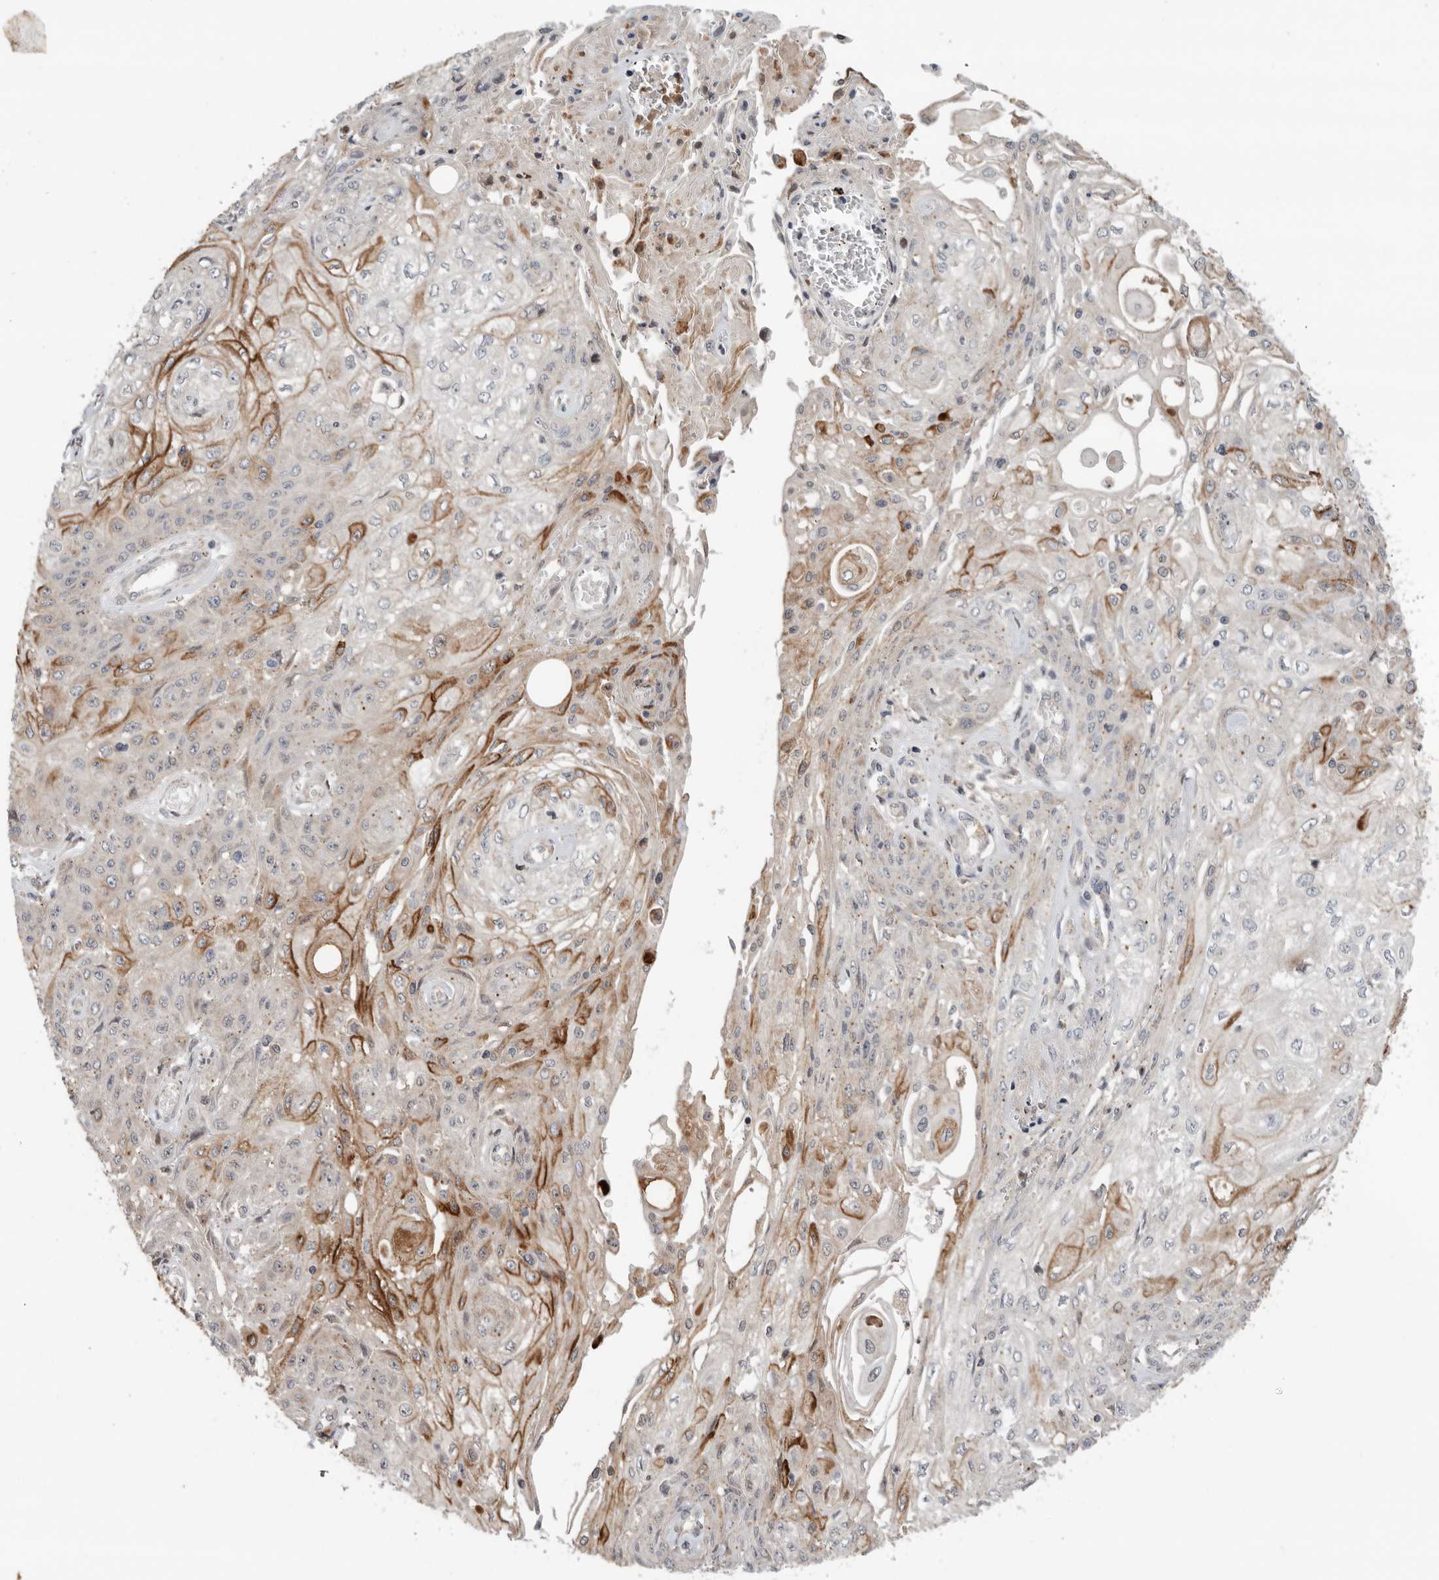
{"staining": {"intensity": "moderate", "quantity": "<25%", "location": "cytoplasmic/membranous"}, "tissue": "skin cancer", "cell_type": "Tumor cells", "image_type": "cancer", "snomed": [{"axis": "morphology", "description": "Squamous cell carcinoma, NOS"}, {"axis": "morphology", "description": "Squamous cell carcinoma, metastatic, NOS"}, {"axis": "topography", "description": "Skin"}, {"axis": "topography", "description": "Lymph node"}], "caption": "This image shows IHC staining of squamous cell carcinoma (skin), with low moderate cytoplasmic/membranous positivity in approximately <25% of tumor cells.", "gene": "KLK5", "patient": {"sex": "male", "age": 75}}